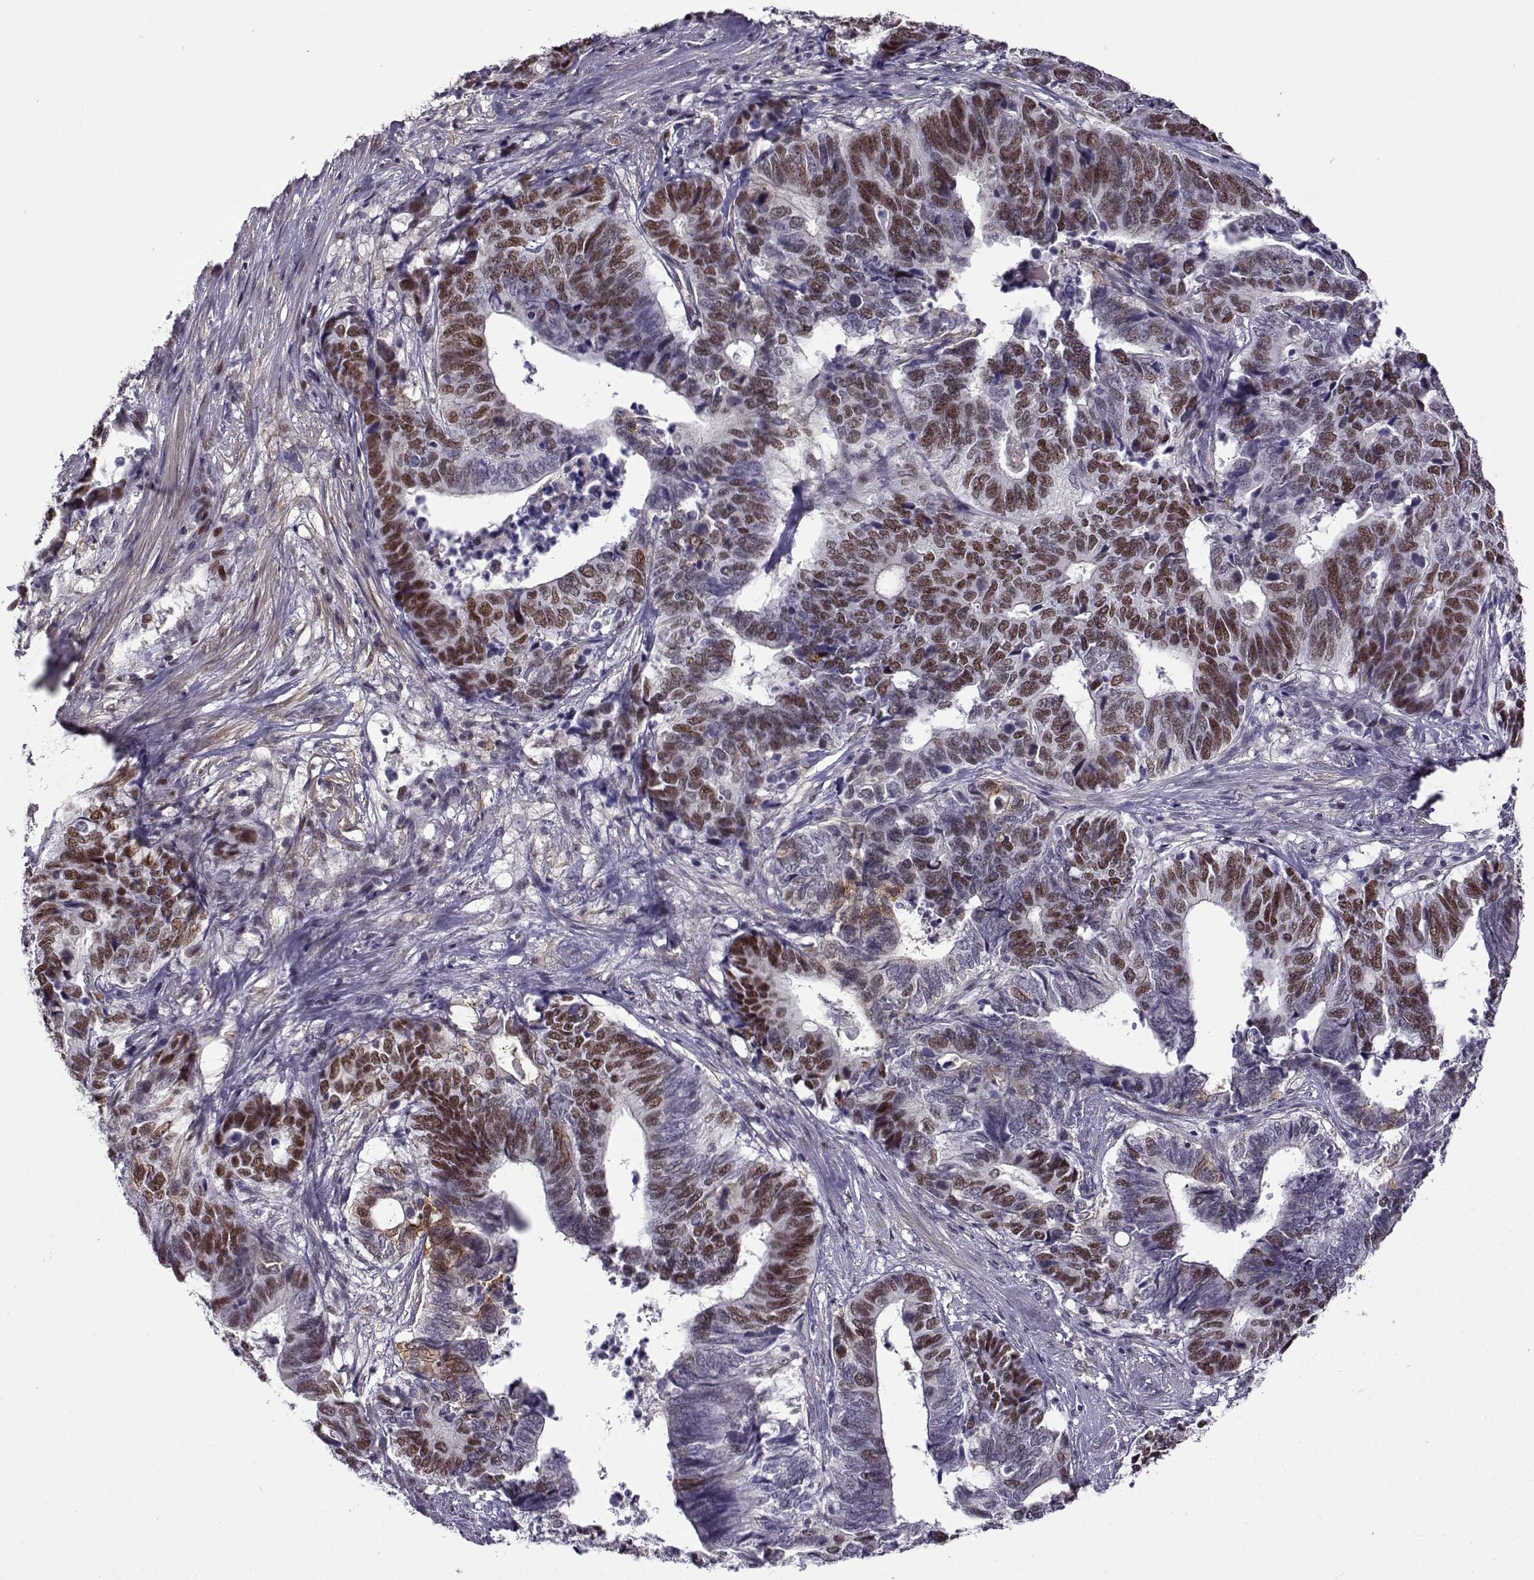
{"staining": {"intensity": "strong", "quantity": "25%-75%", "location": "nuclear"}, "tissue": "stomach cancer", "cell_type": "Tumor cells", "image_type": "cancer", "snomed": [{"axis": "morphology", "description": "Adenocarcinoma, NOS"}, {"axis": "topography", "description": "Stomach, upper"}], "caption": "IHC (DAB) staining of stomach cancer shows strong nuclear protein expression in about 25%-75% of tumor cells.", "gene": "BACH1", "patient": {"sex": "female", "age": 67}}